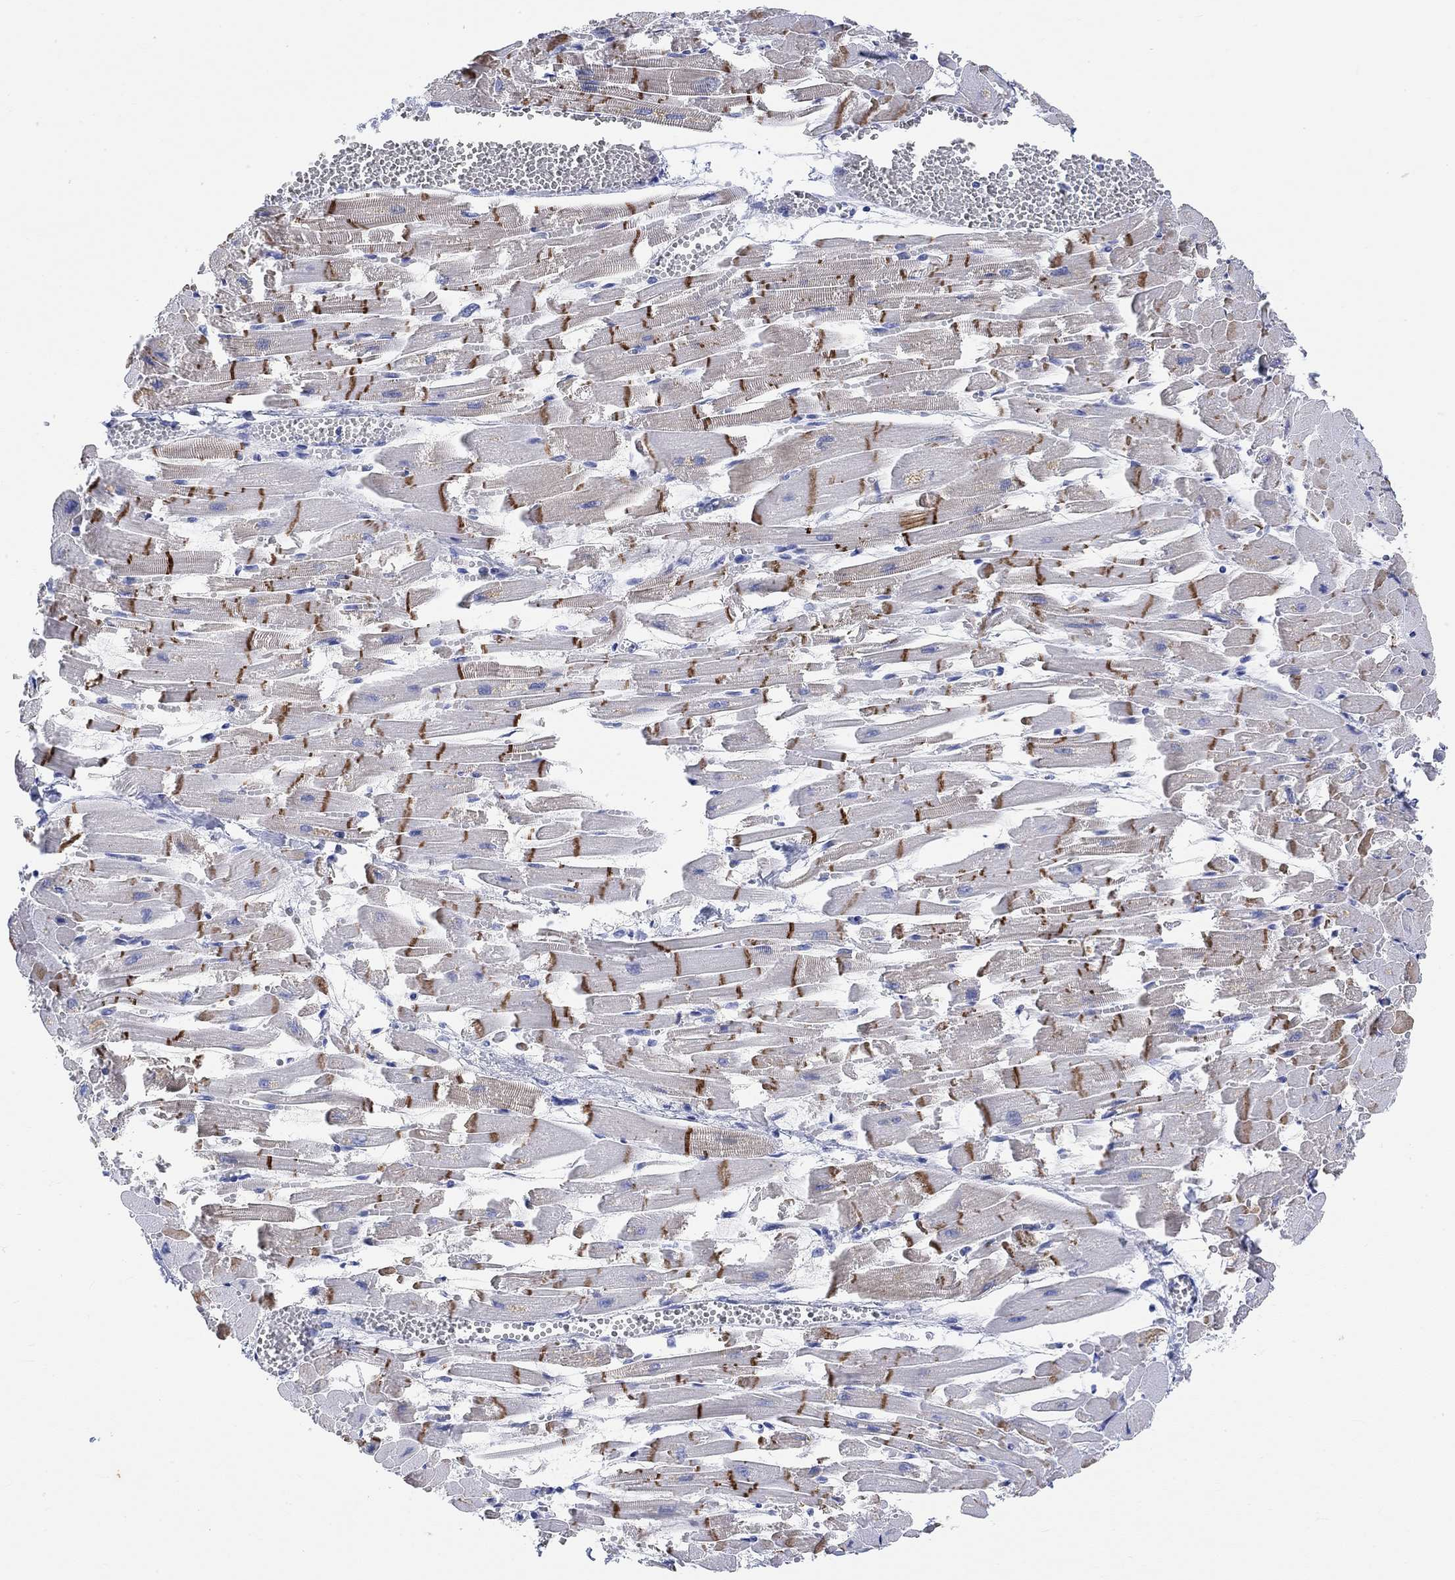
{"staining": {"intensity": "strong", "quantity": "25%-75%", "location": "cytoplasmic/membranous"}, "tissue": "heart muscle", "cell_type": "Cardiomyocytes", "image_type": "normal", "snomed": [{"axis": "morphology", "description": "Normal tissue, NOS"}, {"axis": "topography", "description": "Heart"}], "caption": "Protein staining displays strong cytoplasmic/membranous positivity in about 25%-75% of cardiomyocytes in normal heart muscle.", "gene": "XIRP2", "patient": {"sex": "female", "age": 52}}